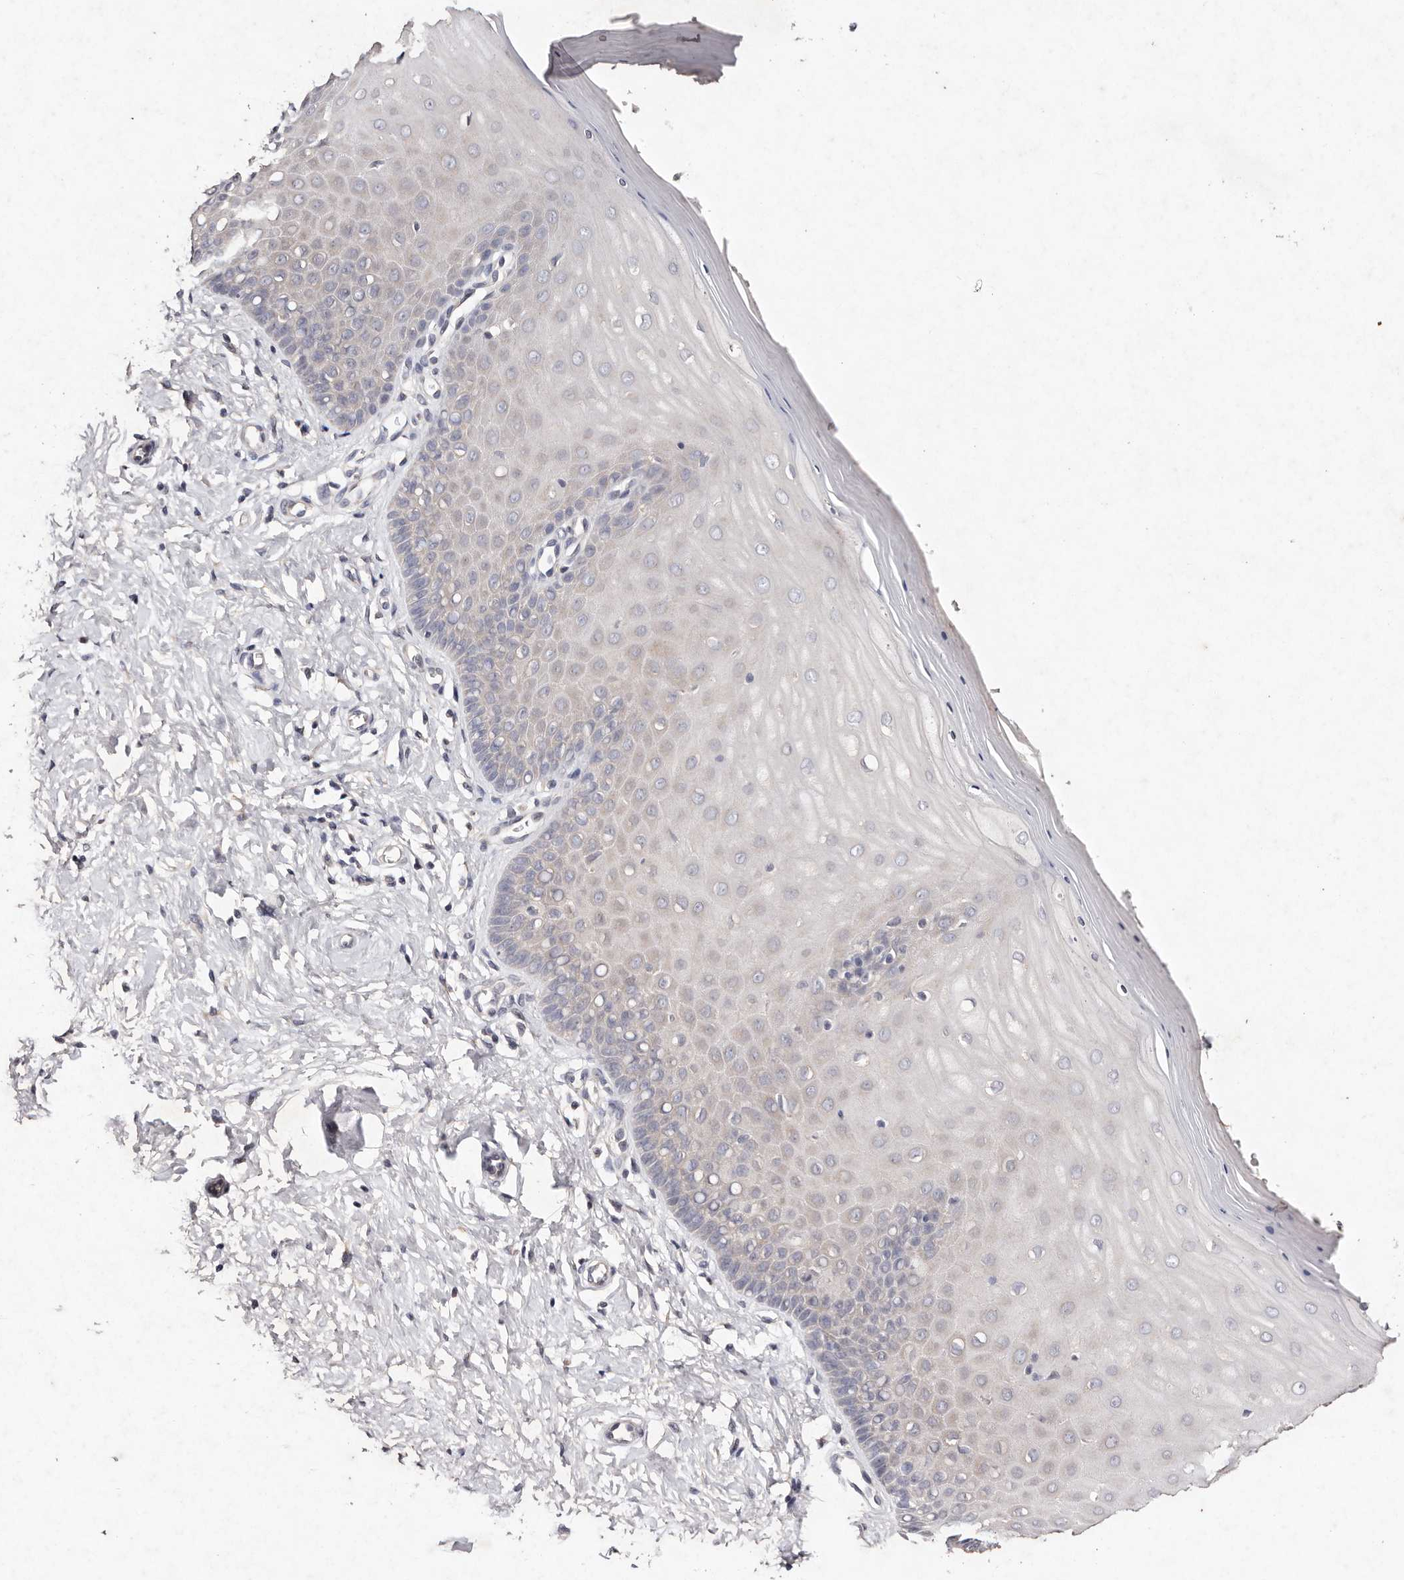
{"staining": {"intensity": "weak", "quantity": "<25%", "location": "cytoplasmic/membranous"}, "tissue": "cervix", "cell_type": "Glandular cells", "image_type": "normal", "snomed": [{"axis": "morphology", "description": "Normal tissue, NOS"}, {"axis": "topography", "description": "Cervix"}], "caption": "A high-resolution micrograph shows immunohistochemistry staining of unremarkable cervix, which reveals no significant staining in glandular cells.", "gene": "TSC2", "patient": {"sex": "female", "age": 55}}